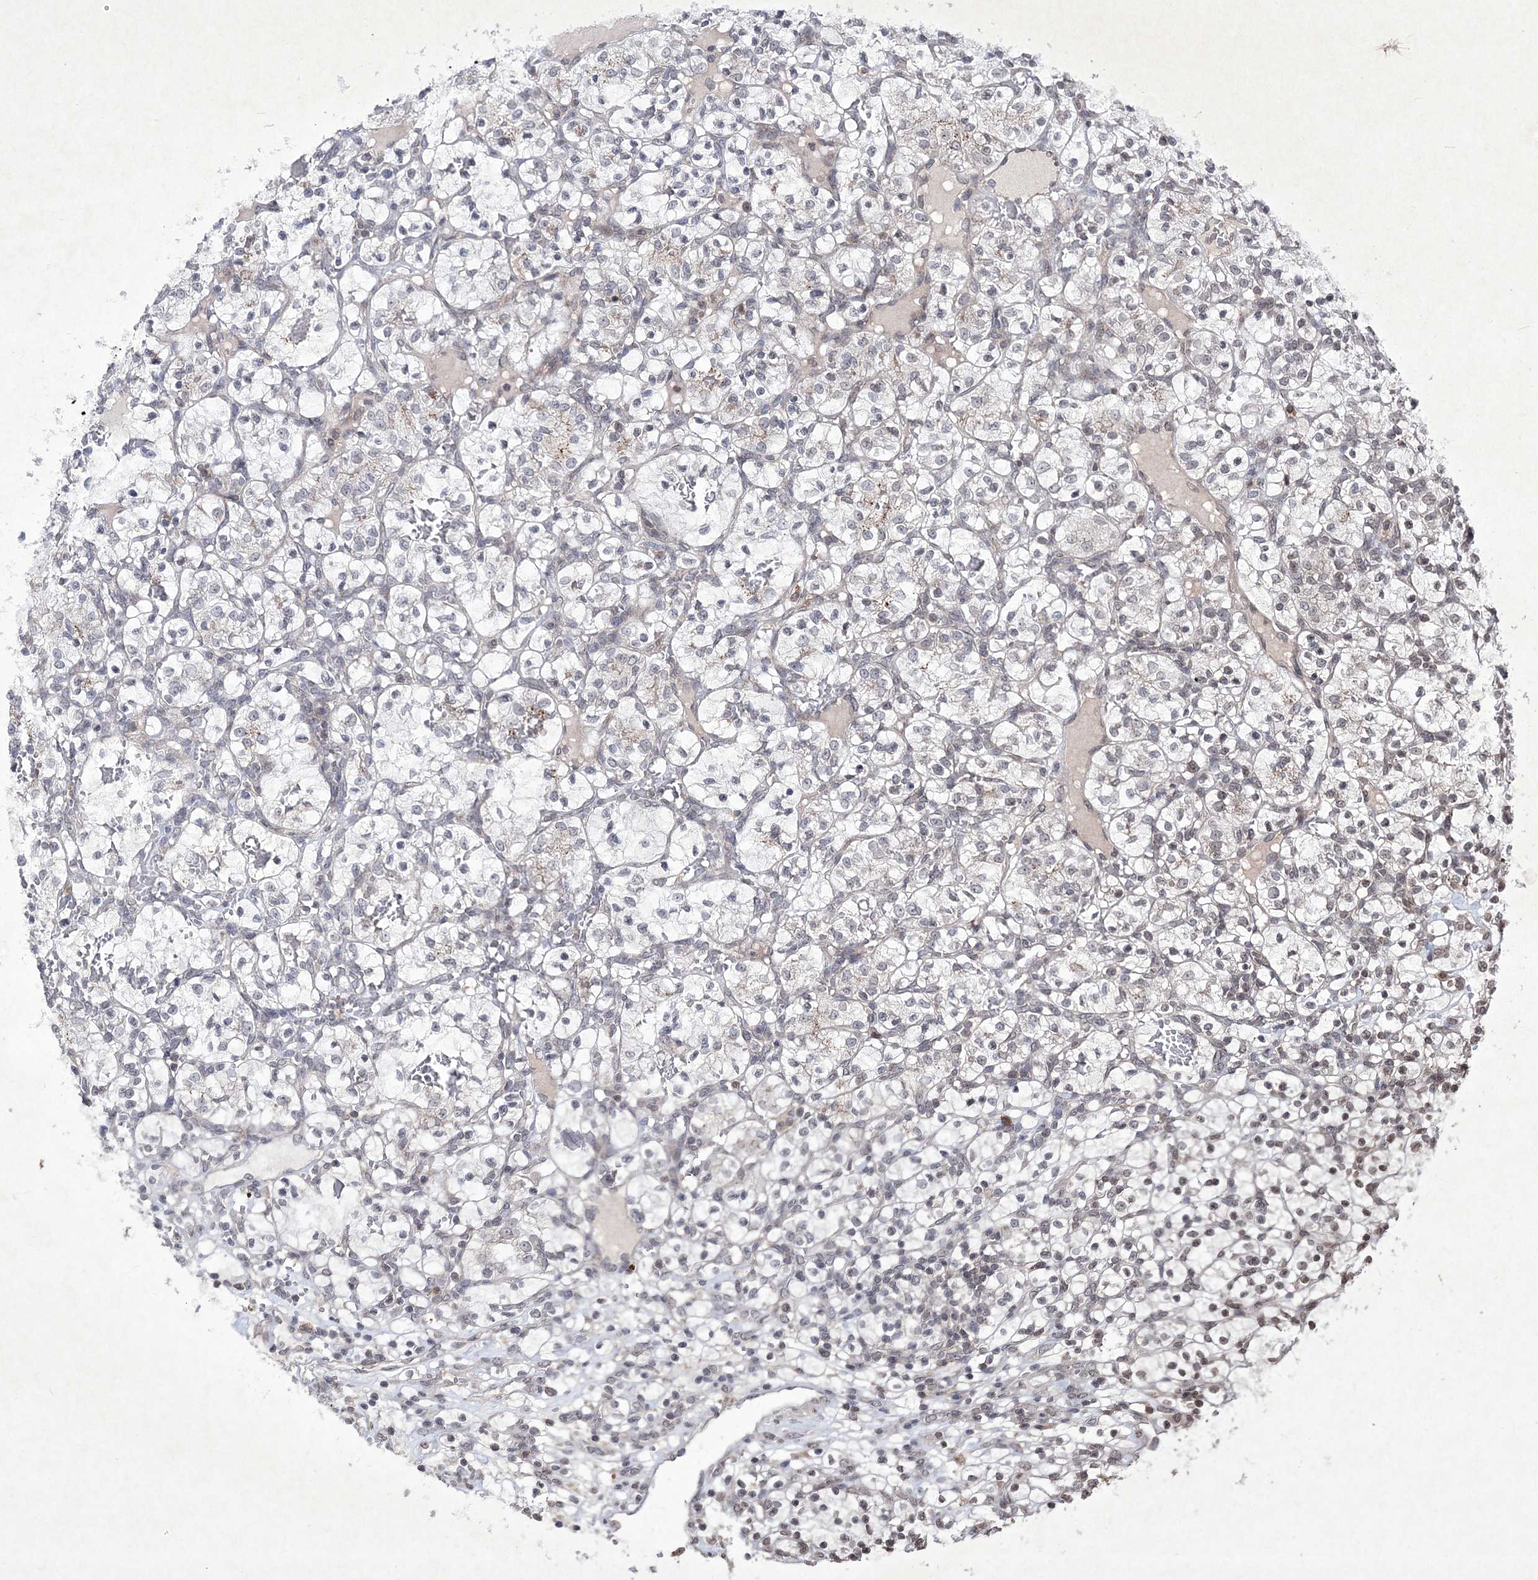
{"staining": {"intensity": "weak", "quantity": "<25%", "location": "cytoplasmic/membranous"}, "tissue": "renal cancer", "cell_type": "Tumor cells", "image_type": "cancer", "snomed": [{"axis": "morphology", "description": "Adenocarcinoma, NOS"}, {"axis": "topography", "description": "Kidney"}], "caption": "Immunohistochemistry (IHC) of renal adenocarcinoma demonstrates no positivity in tumor cells.", "gene": "SOWAHB", "patient": {"sex": "female", "age": 57}}